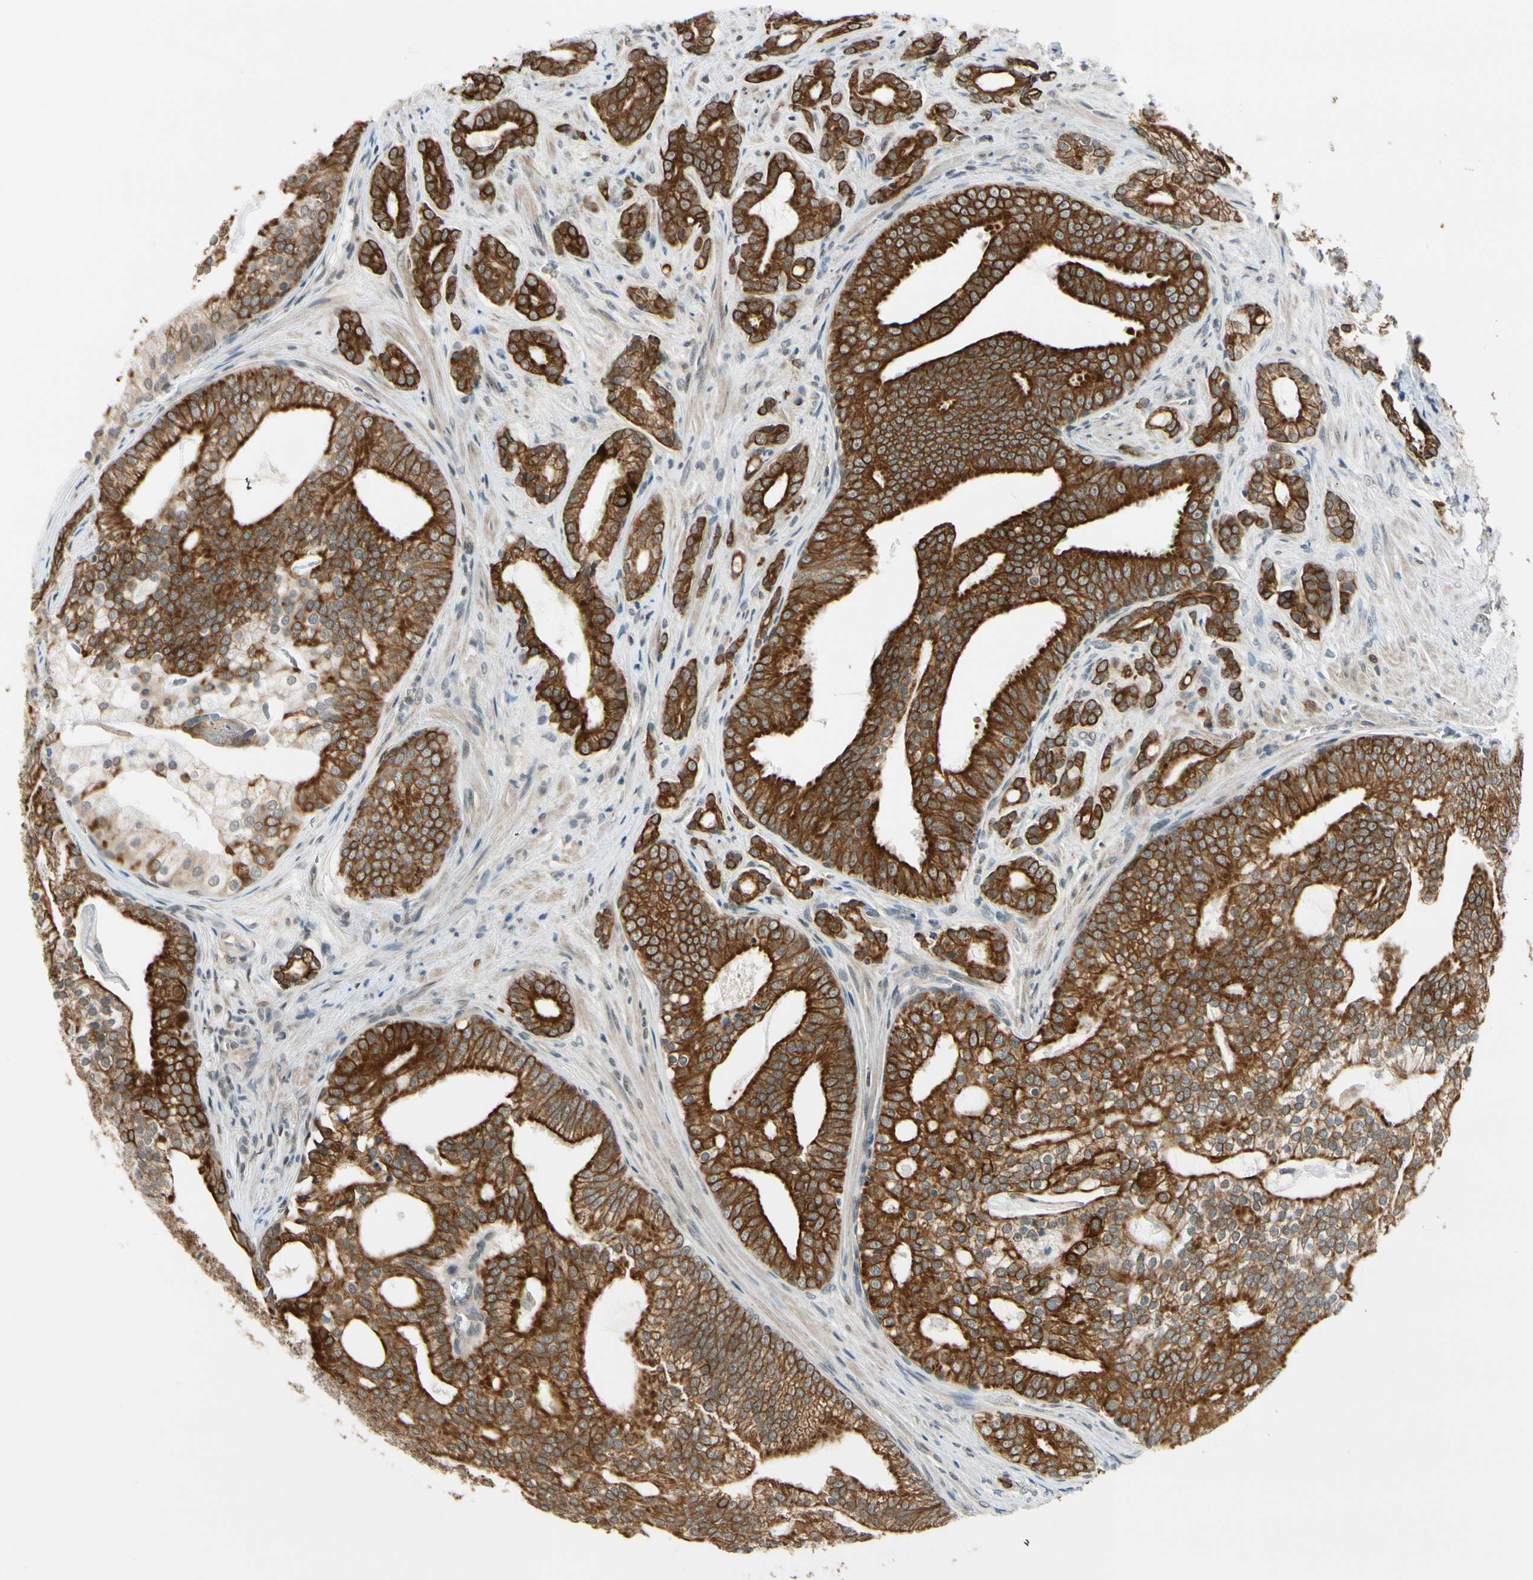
{"staining": {"intensity": "strong", "quantity": ">75%", "location": "cytoplasmic/membranous"}, "tissue": "prostate cancer", "cell_type": "Tumor cells", "image_type": "cancer", "snomed": [{"axis": "morphology", "description": "Adenocarcinoma, Low grade"}, {"axis": "topography", "description": "Prostate"}], "caption": "Immunohistochemical staining of prostate cancer reveals strong cytoplasmic/membranous protein positivity in about >75% of tumor cells.", "gene": "TAF12", "patient": {"sex": "male", "age": 58}}